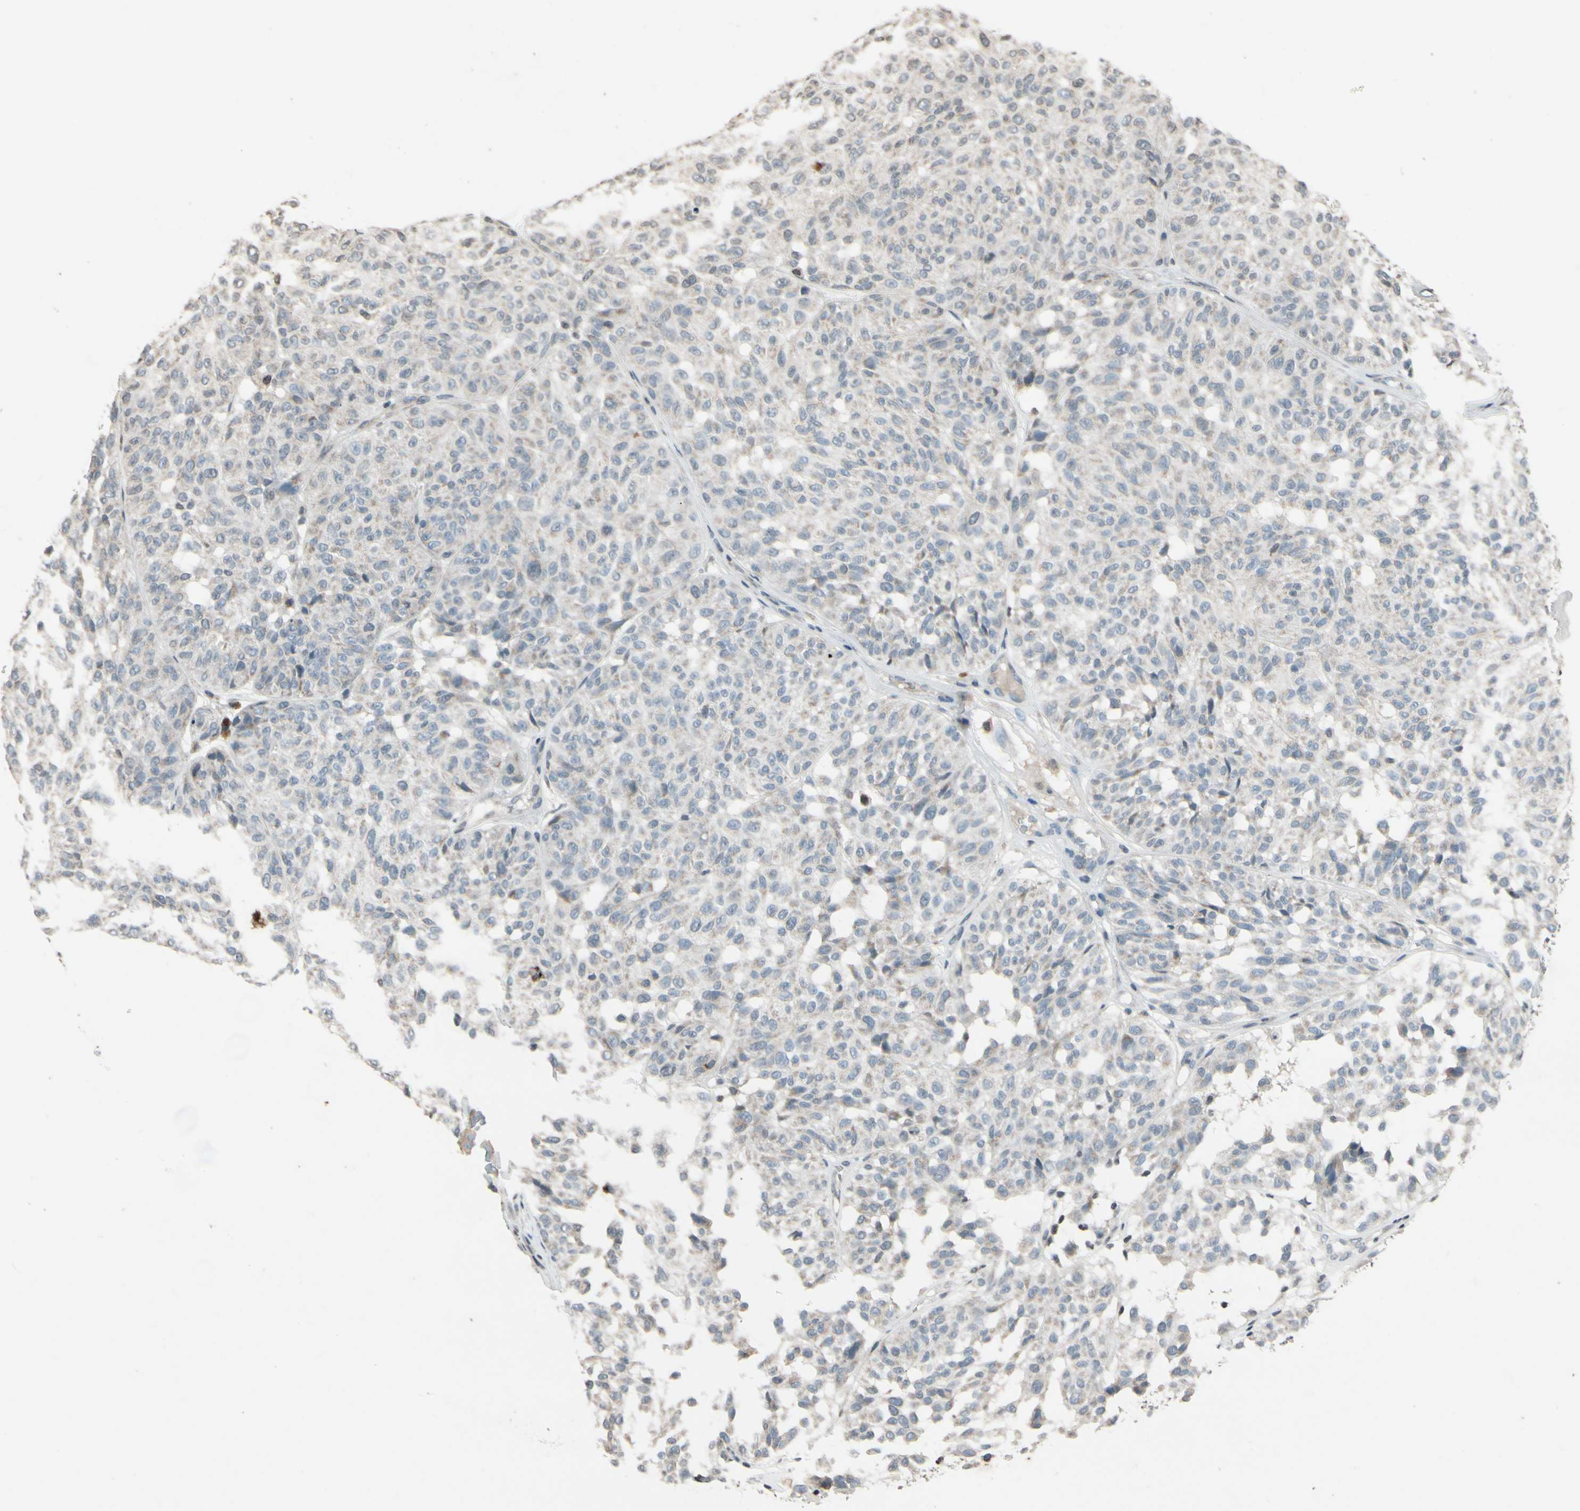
{"staining": {"intensity": "negative", "quantity": "none", "location": "none"}, "tissue": "melanoma", "cell_type": "Tumor cells", "image_type": "cancer", "snomed": [{"axis": "morphology", "description": "Malignant melanoma, NOS"}, {"axis": "topography", "description": "Skin"}], "caption": "Human melanoma stained for a protein using IHC shows no staining in tumor cells.", "gene": "CLDN11", "patient": {"sex": "female", "age": 46}}